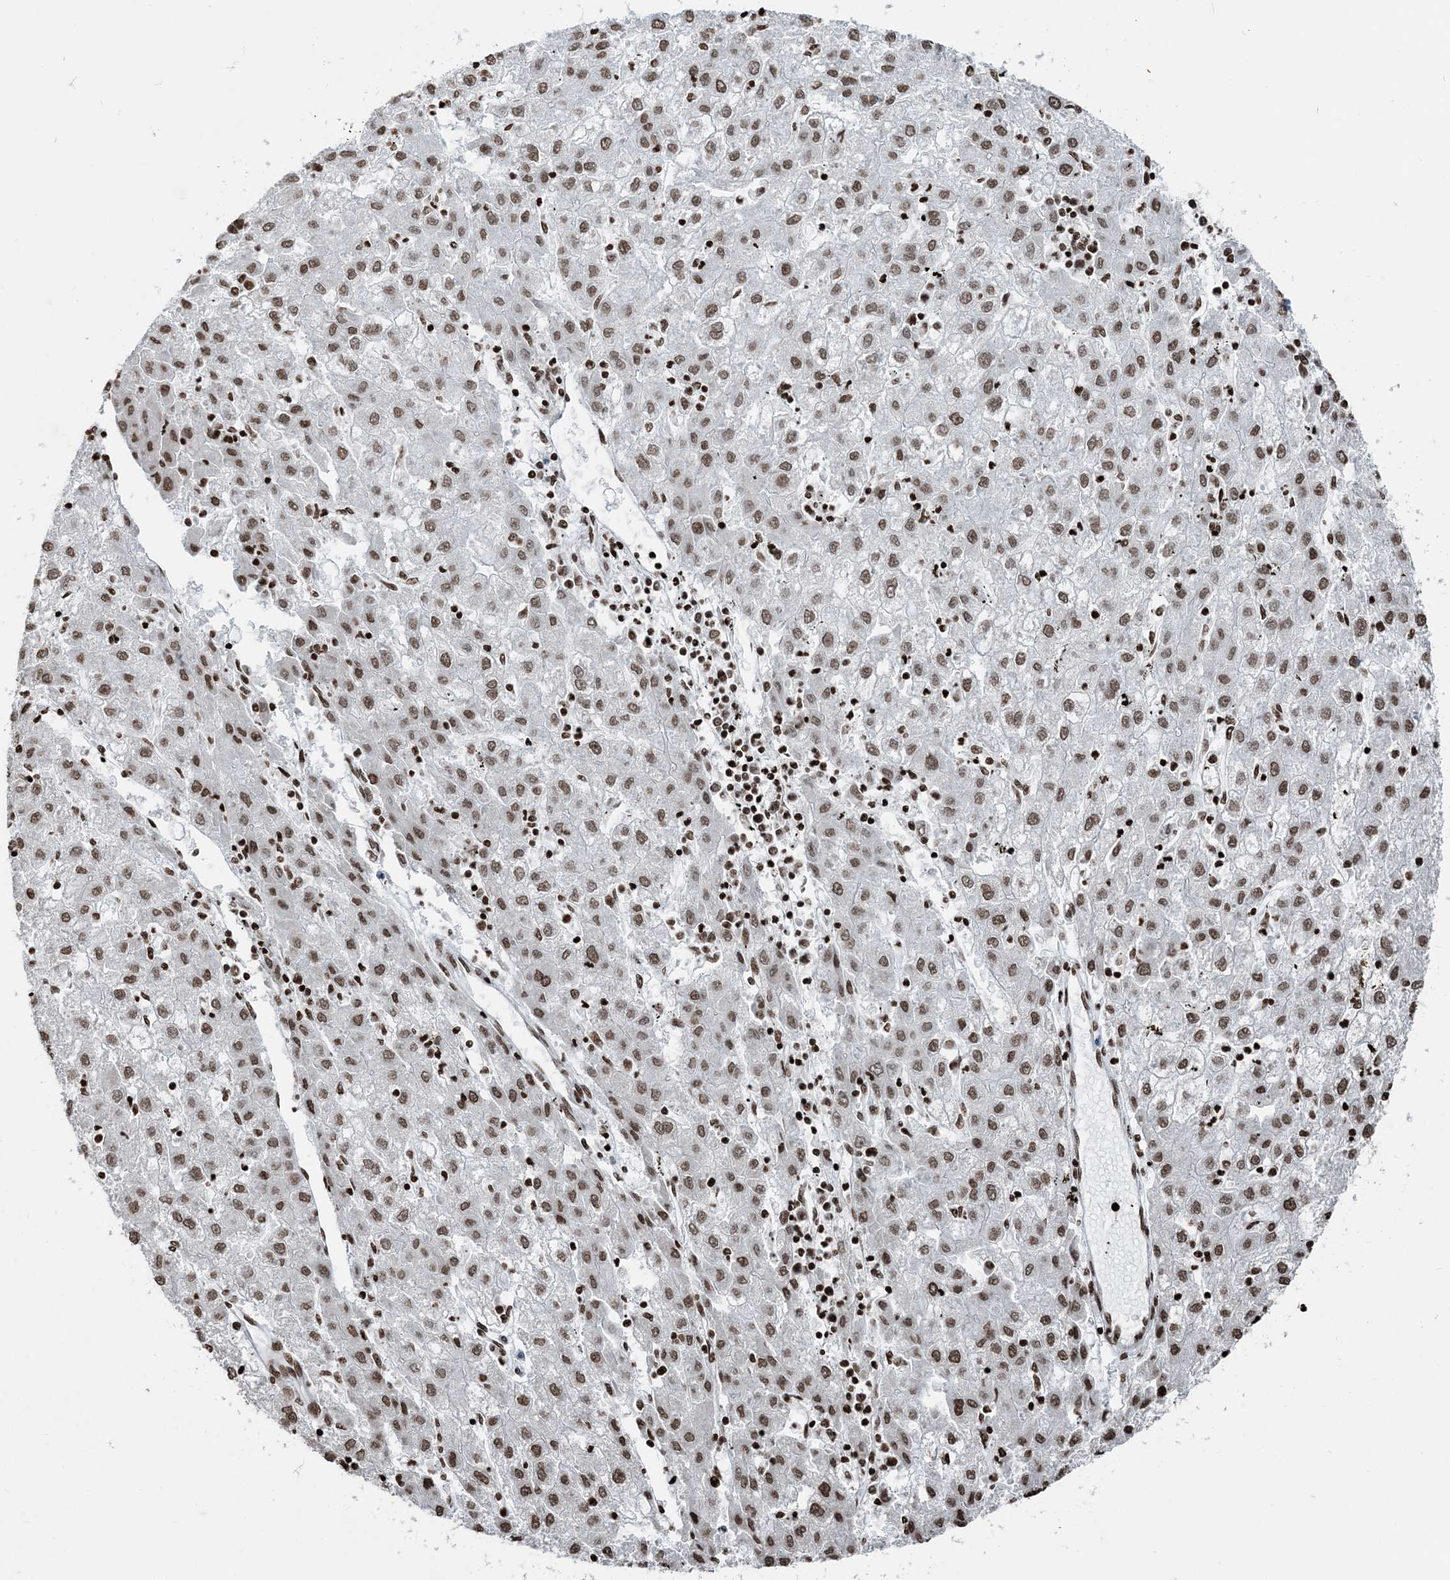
{"staining": {"intensity": "moderate", "quantity": ">75%", "location": "nuclear"}, "tissue": "liver cancer", "cell_type": "Tumor cells", "image_type": "cancer", "snomed": [{"axis": "morphology", "description": "Carcinoma, Hepatocellular, NOS"}, {"axis": "topography", "description": "Liver"}], "caption": "A histopathology image showing moderate nuclear positivity in approximately >75% of tumor cells in liver cancer, as visualized by brown immunohistochemical staining.", "gene": "H3-3B", "patient": {"sex": "male", "age": 72}}